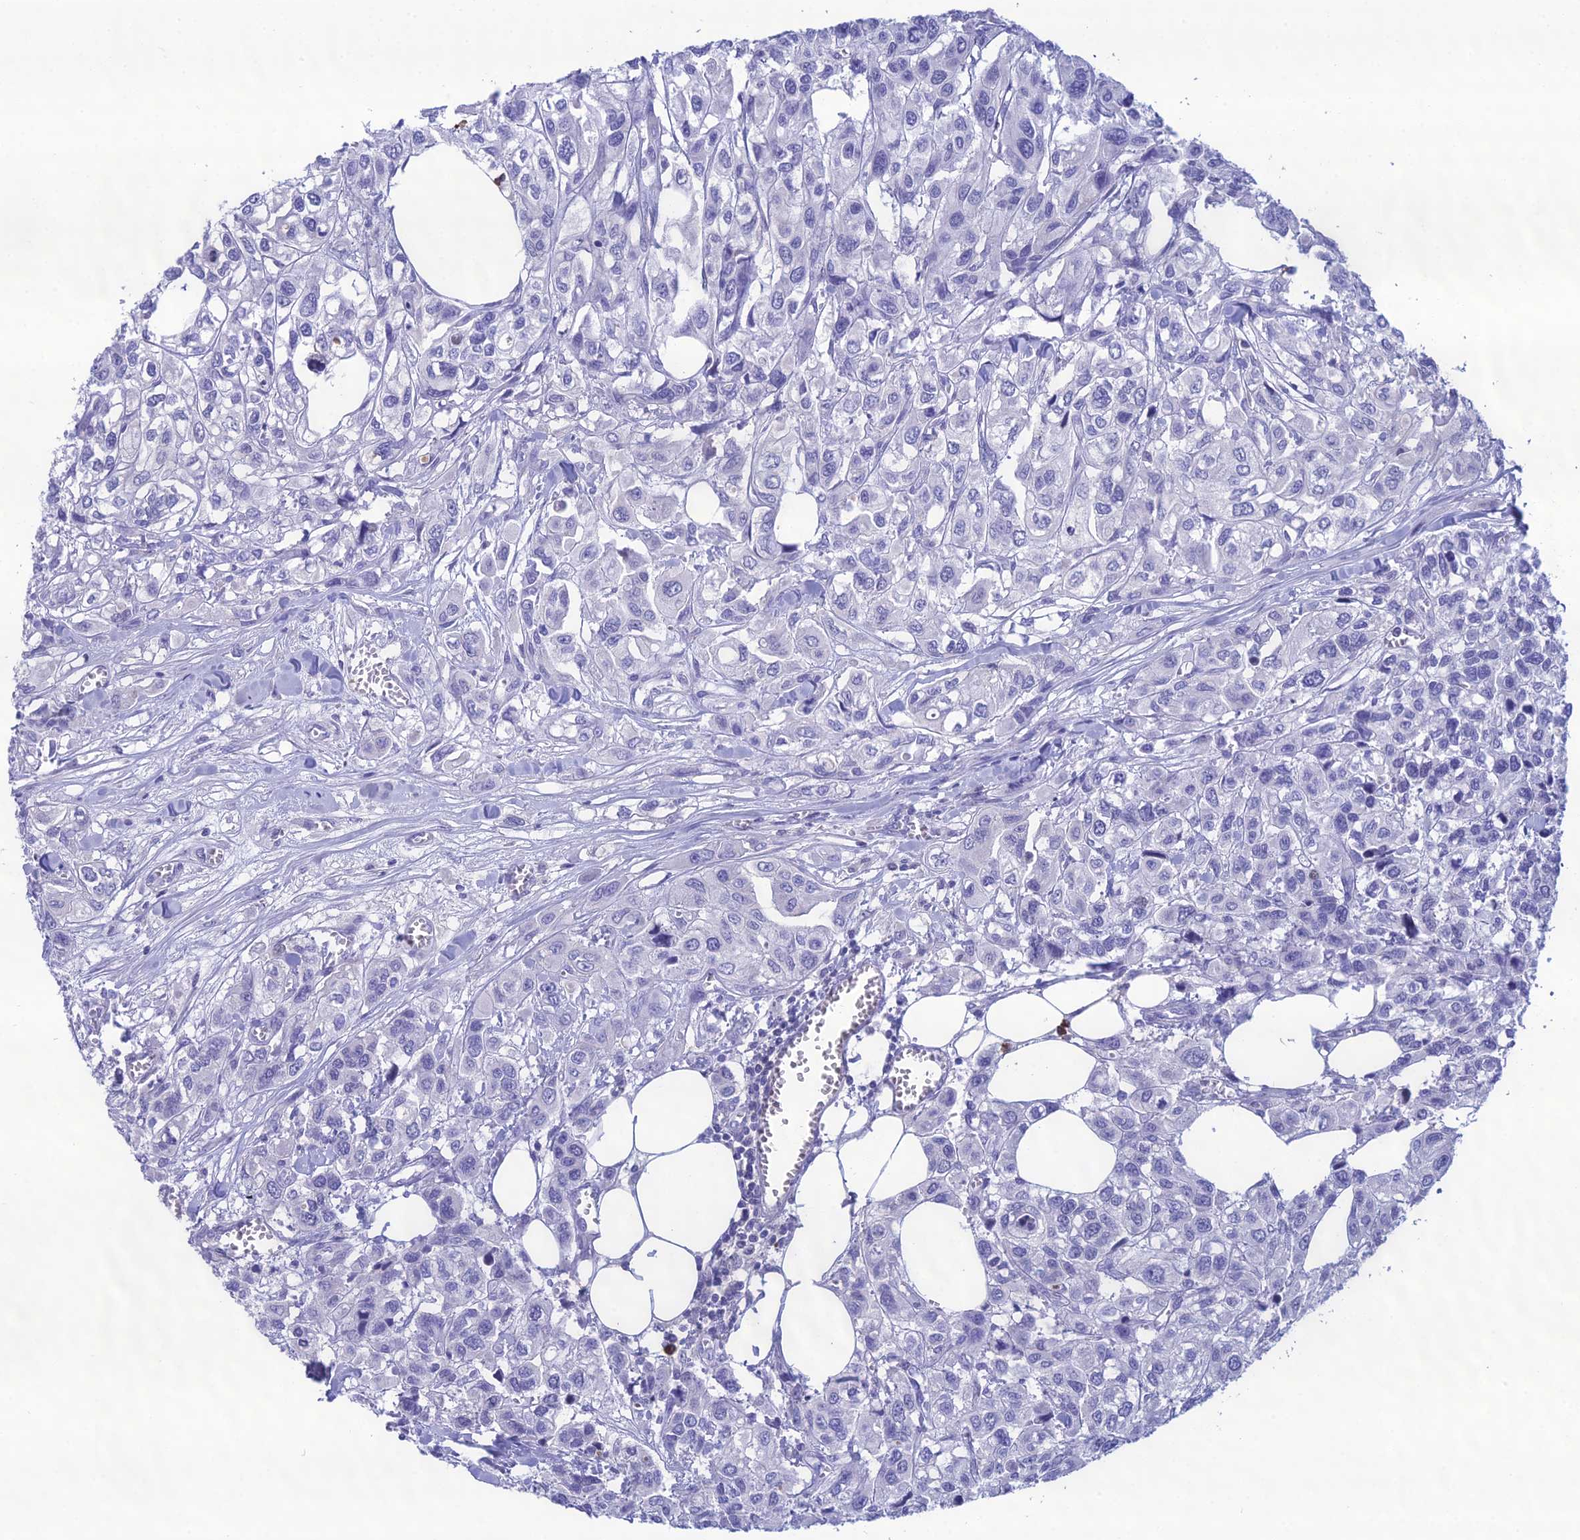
{"staining": {"intensity": "negative", "quantity": "none", "location": "none"}, "tissue": "urothelial cancer", "cell_type": "Tumor cells", "image_type": "cancer", "snomed": [{"axis": "morphology", "description": "Urothelial carcinoma, High grade"}, {"axis": "topography", "description": "Urinary bladder"}], "caption": "Image shows no significant protein staining in tumor cells of urothelial cancer.", "gene": "CRB2", "patient": {"sex": "male", "age": 67}}